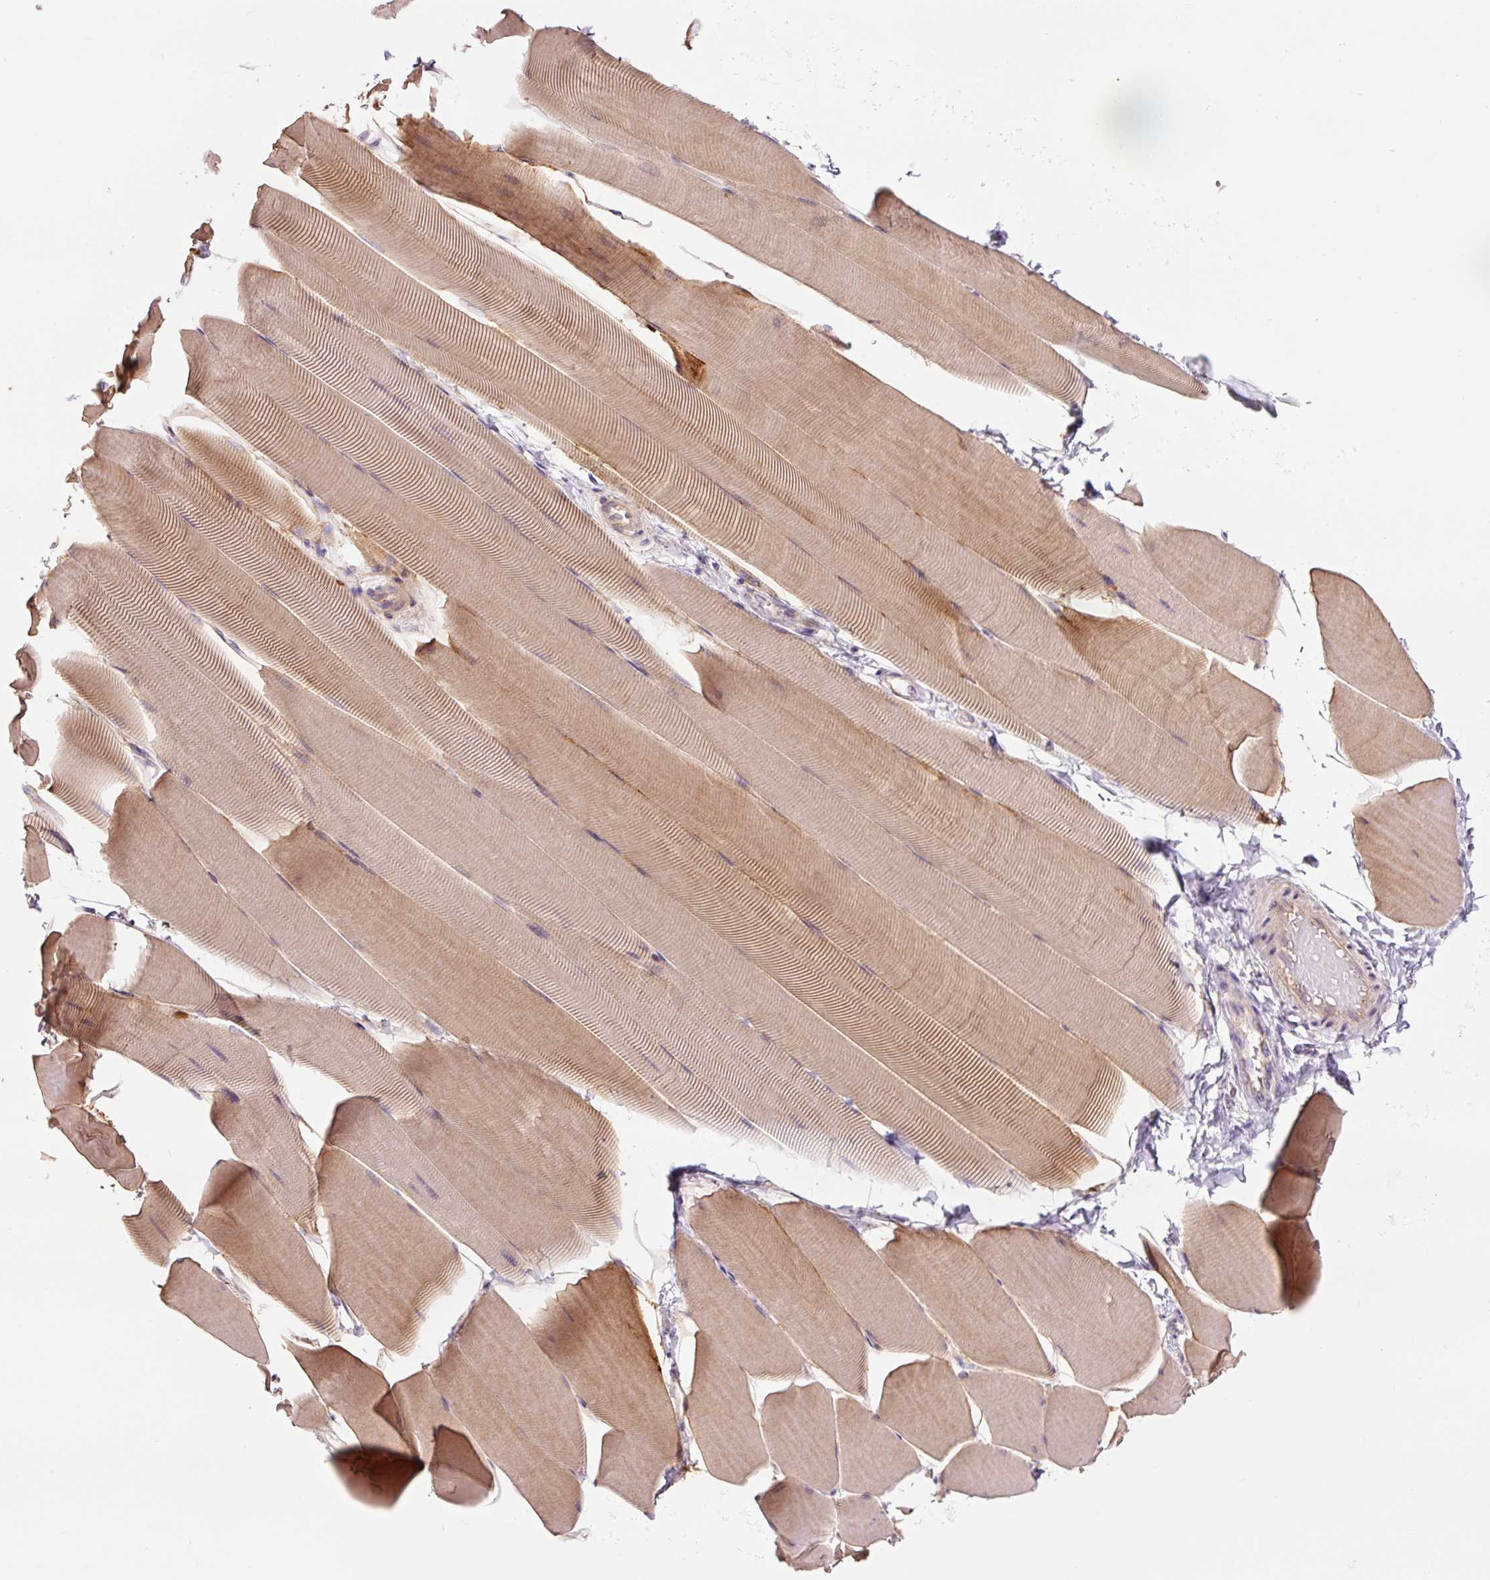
{"staining": {"intensity": "moderate", "quantity": ">75%", "location": "cytoplasmic/membranous"}, "tissue": "skeletal muscle", "cell_type": "Myocytes", "image_type": "normal", "snomed": [{"axis": "morphology", "description": "Normal tissue, NOS"}, {"axis": "topography", "description": "Skeletal muscle"}], "caption": "Skeletal muscle stained with a brown dye reveals moderate cytoplasmic/membranous positive expression in about >75% of myocytes.", "gene": "SLC1A4", "patient": {"sex": "male", "age": 25}}